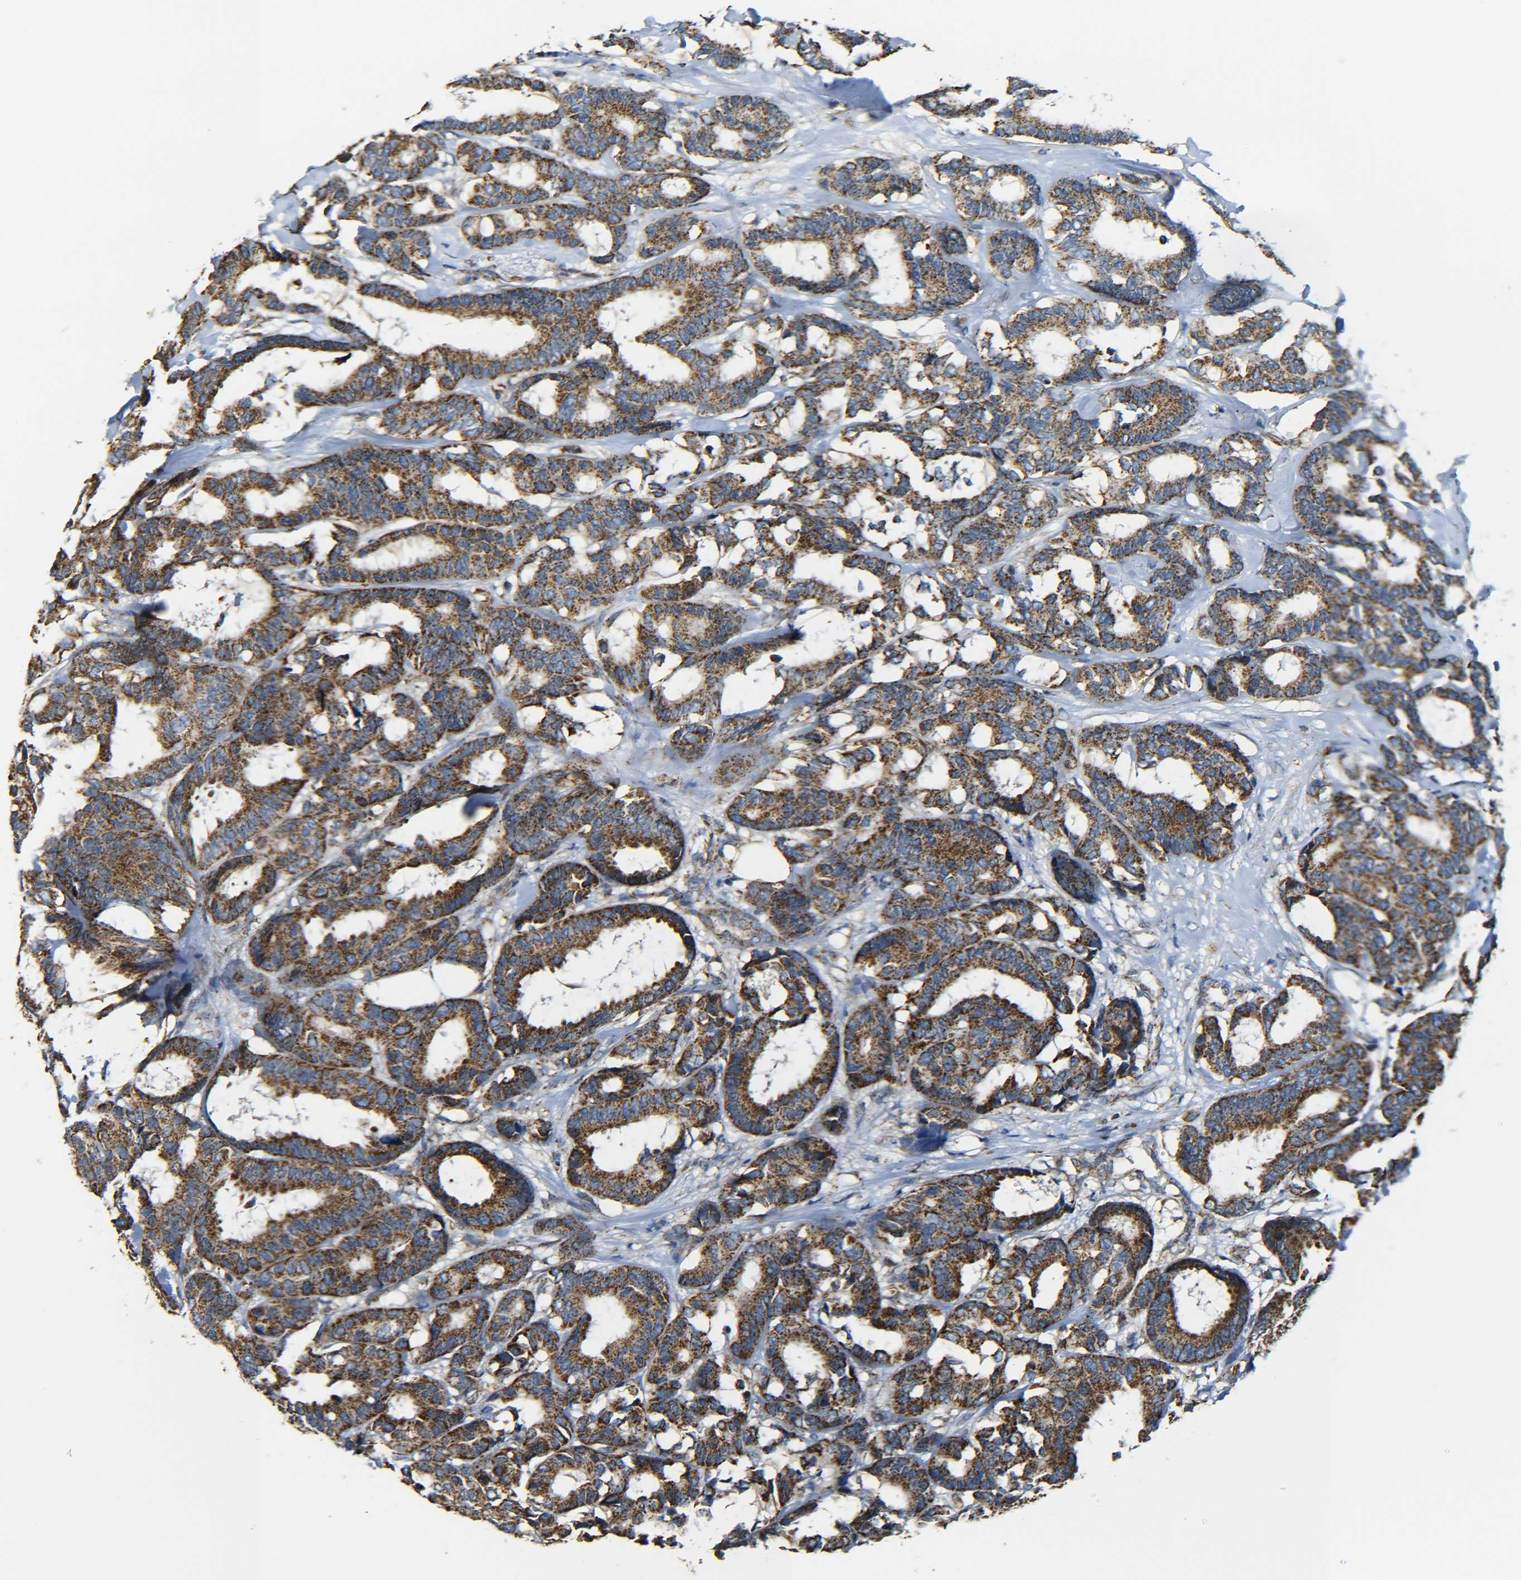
{"staining": {"intensity": "strong", "quantity": ">75%", "location": "cytoplasmic/membranous"}, "tissue": "breast cancer", "cell_type": "Tumor cells", "image_type": "cancer", "snomed": [{"axis": "morphology", "description": "Duct carcinoma"}, {"axis": "topography", "description": "Breast"}], "caption": "Immunohistochemistry (IHC) image of neoplastic tissue: breast intraductal carcinoma stained using immunohistochemistry (IHC) exhibits high levels of strong protein expression localized specifically in the cytoplasmic/membranous of tumor cells, appearing as a cytoplasmic/membranous brown color.", "gene": "NR3C2", "patient": {"sex": "female", "age": 87}}